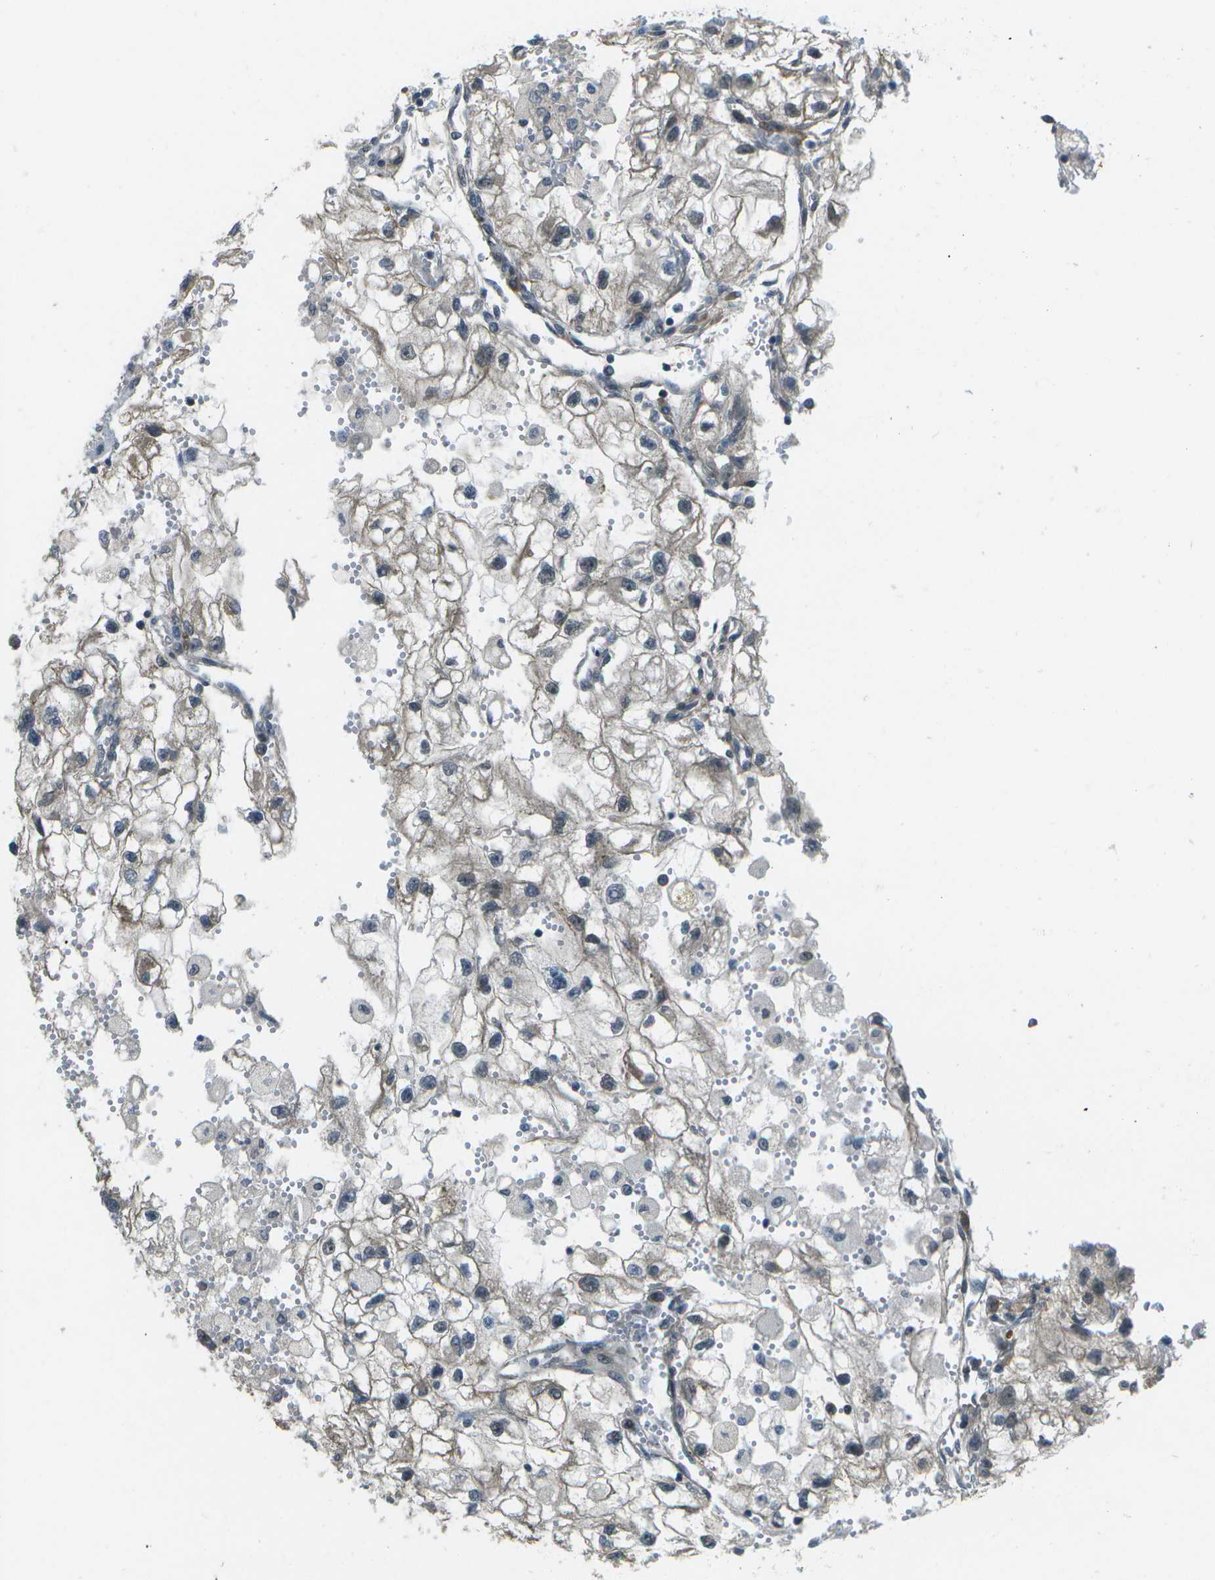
{"staining": {"intensity": "negative", "quantity": "none", "location": "none"}, "tissue": "renal cancer", "cell_type": "Tumor cells", "image_type": "cancer", "snomed": [{"axis": "morphology", "description": "Adenocarcinoma, NOS"}, {"axis": "topography", "description": "Kidney"}], "caption": "This image is of adenocarcinoma (renal) stained with IHC to label a protein in brown with the nuclei are counter-stained blue. There is no positivity in tumor cells.", "gene": "WNK2", "patient": {"sex": "female", "age": 70}}